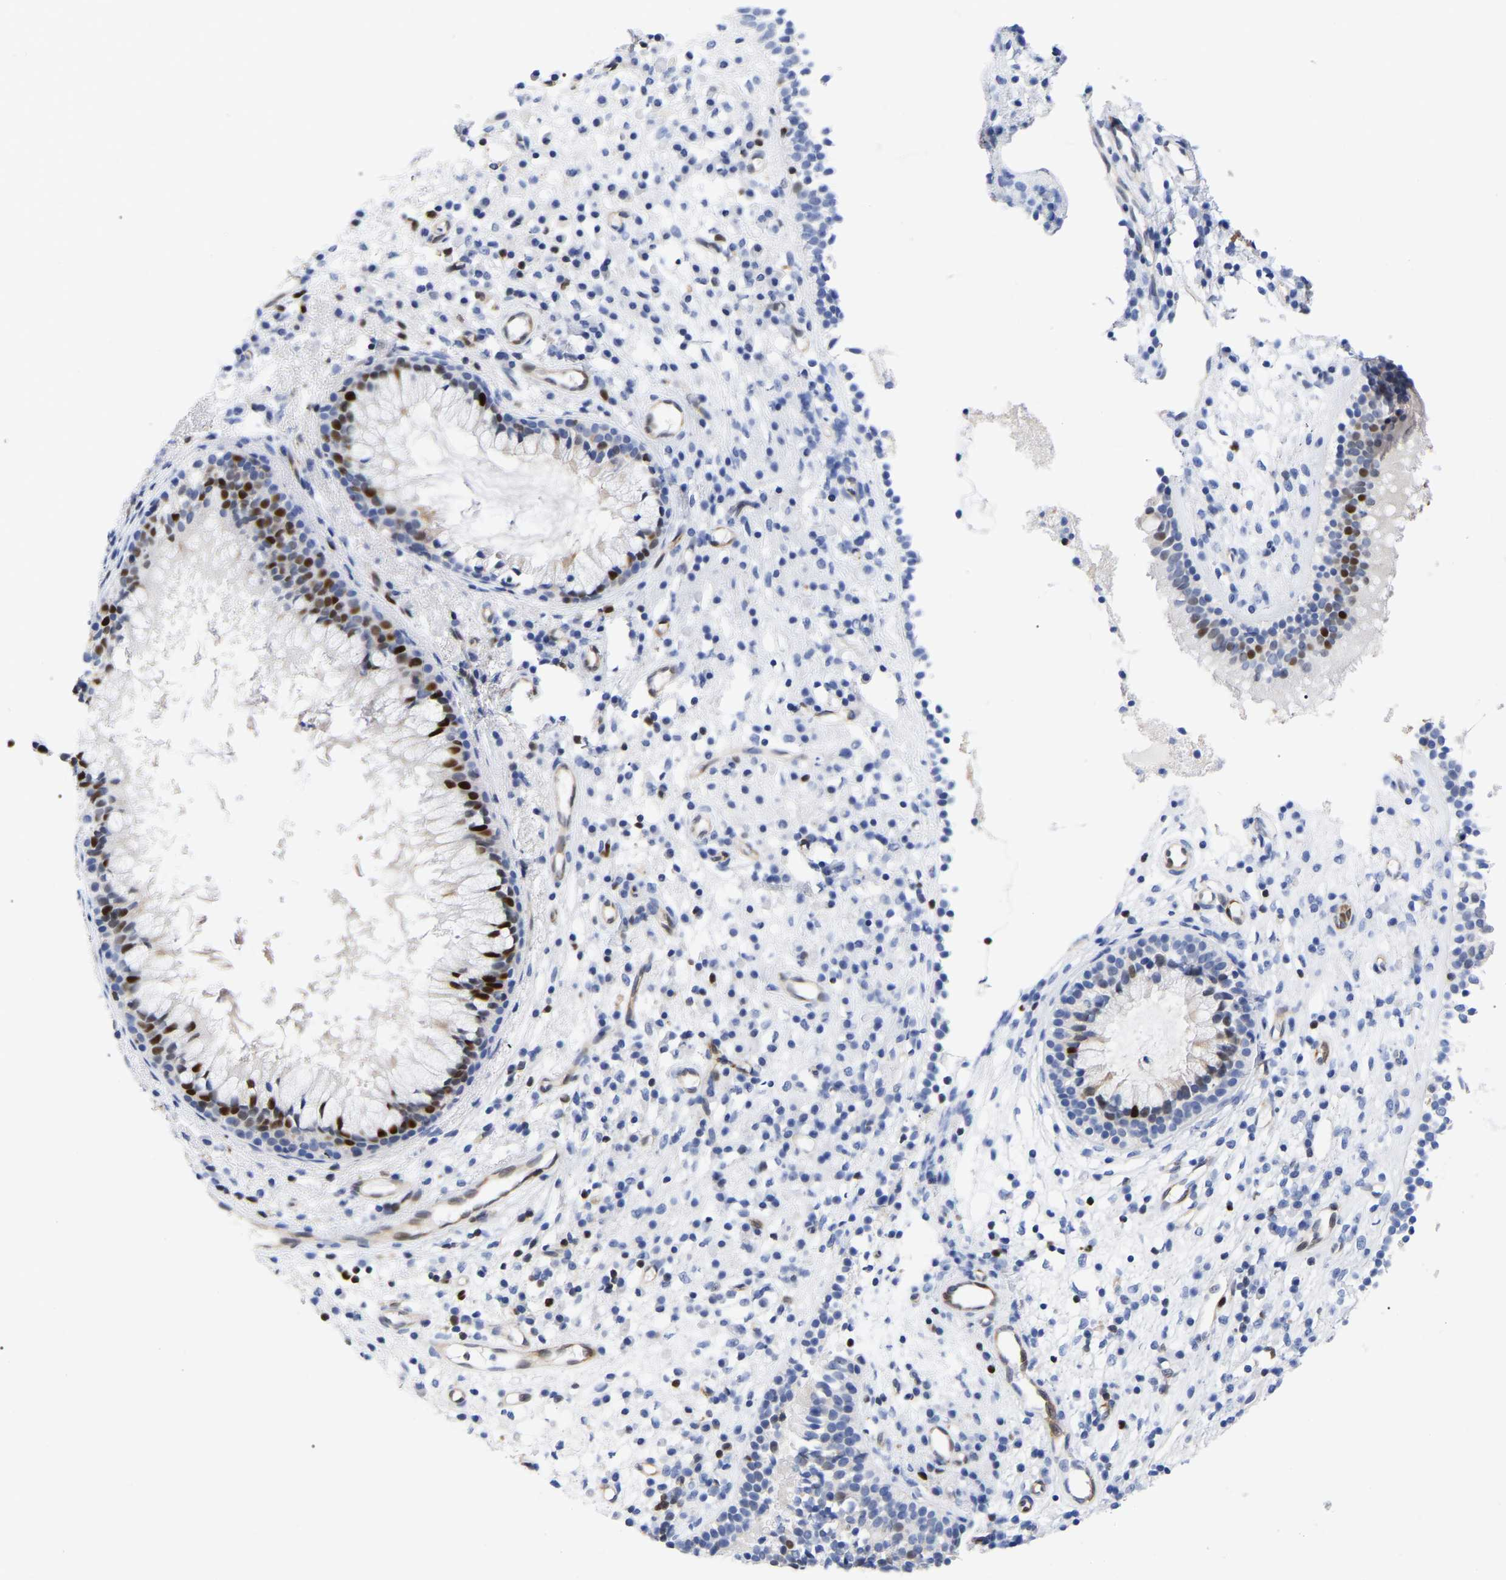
{"staining": {"intensity": "strong", "quantity": "<25%", "location": "nuclear"}, "tissue": "nasopharynx", "cell_type": "Respiratory epithelial cells", "image_type": "normal", "snomed": [{"axis": "morphology", "description": "Normal tissue, NOS"}, {"axis": "topography", "description": "Nasopharynx"}], "caption": "Immunohistochemistry (IHC) micrograph of benign nasopharynx: nasopharynx stained using immunohistochemistry exhibits medium levels of strong protein expression localized specifically in the nuclear of respiratory epithelial cells, appearing as a nuclear brown color.", "gene": "GIMAP4", "patient": {"sex": "male", "age": 21}}